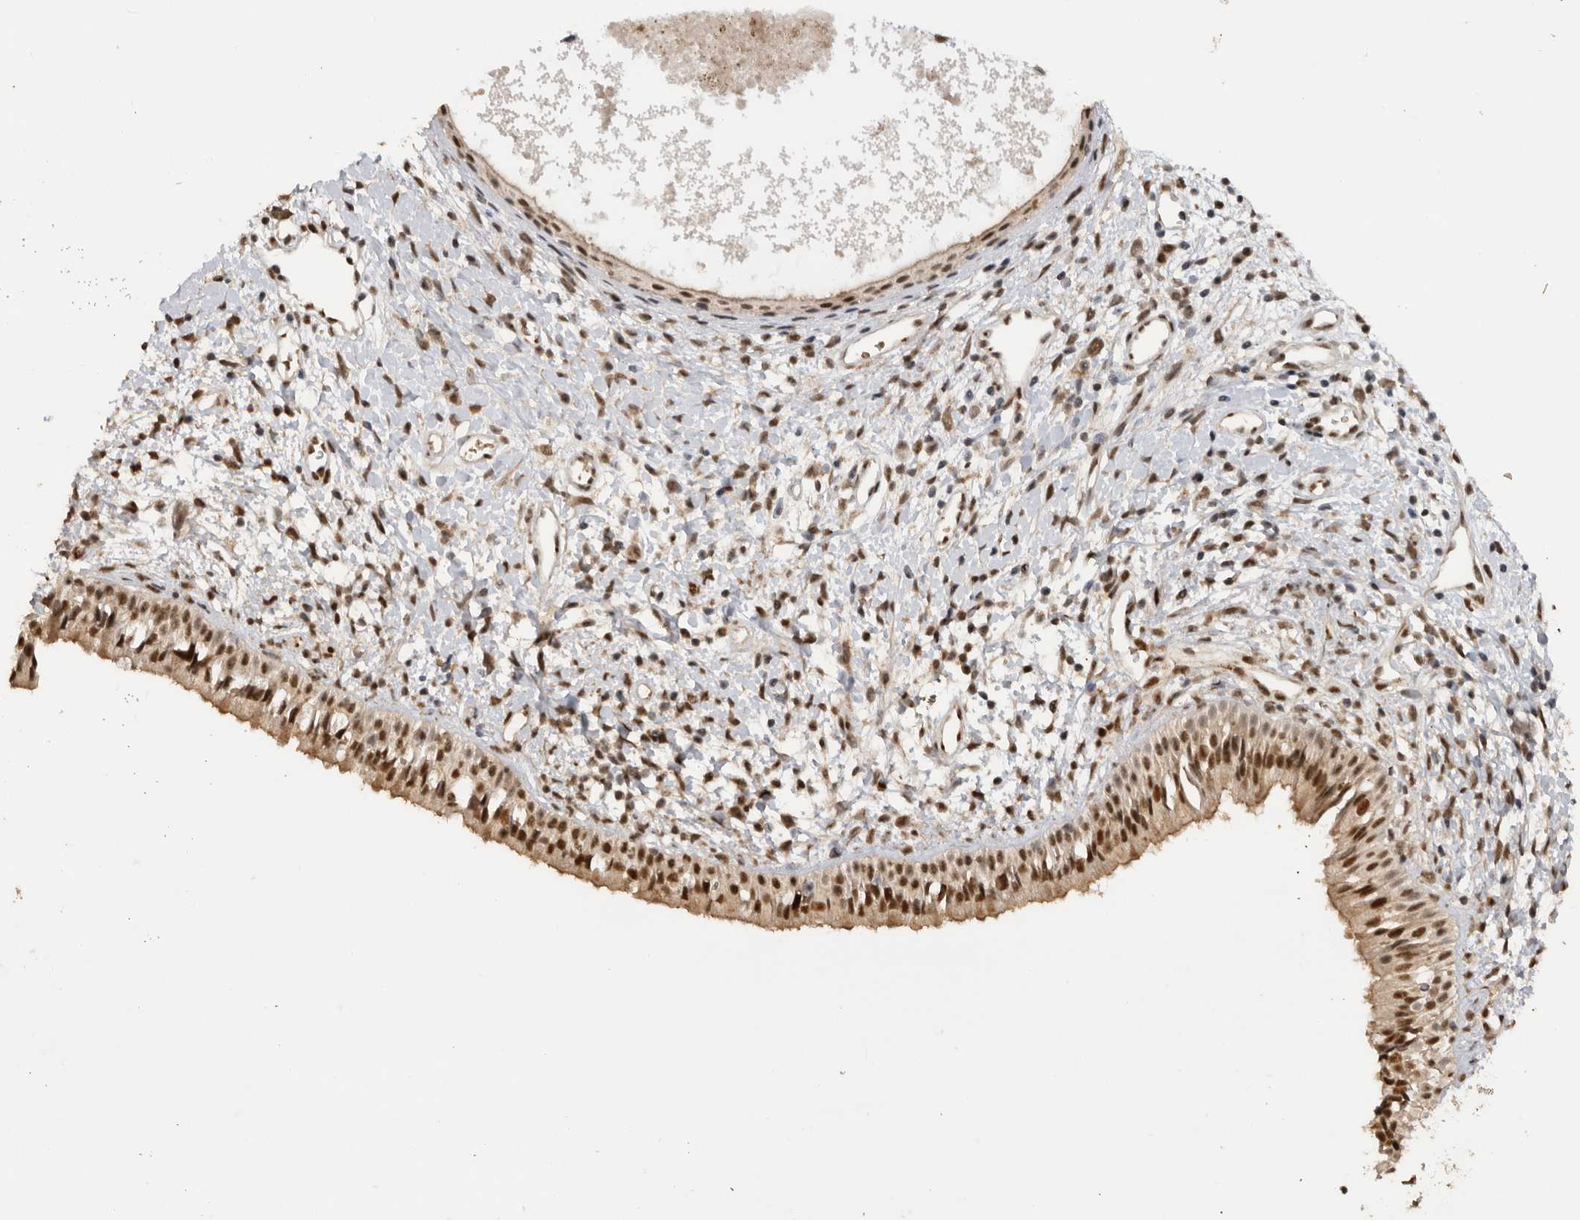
{"staining": {"intensity": "strong", "quantity": ">75%", "location": "nuclear"}, "tissue": "nasopharynx", "cell_type": "Respiratory epithelial cells", "image_type": "normal", "snomed": [{"axis": "morphology", "description": "Normal tissue, NOS"}, {"axis": "topography", "description": "Nasopharynx"}], "caption": "Immunohistochemical staining of unremarkable human nasopharynx shows strong nuclear protein positivity in about >75% of respiratory epithelial cells.", "gene": "PPP1R10", "patient": {"sex": "male", "age": 22}}